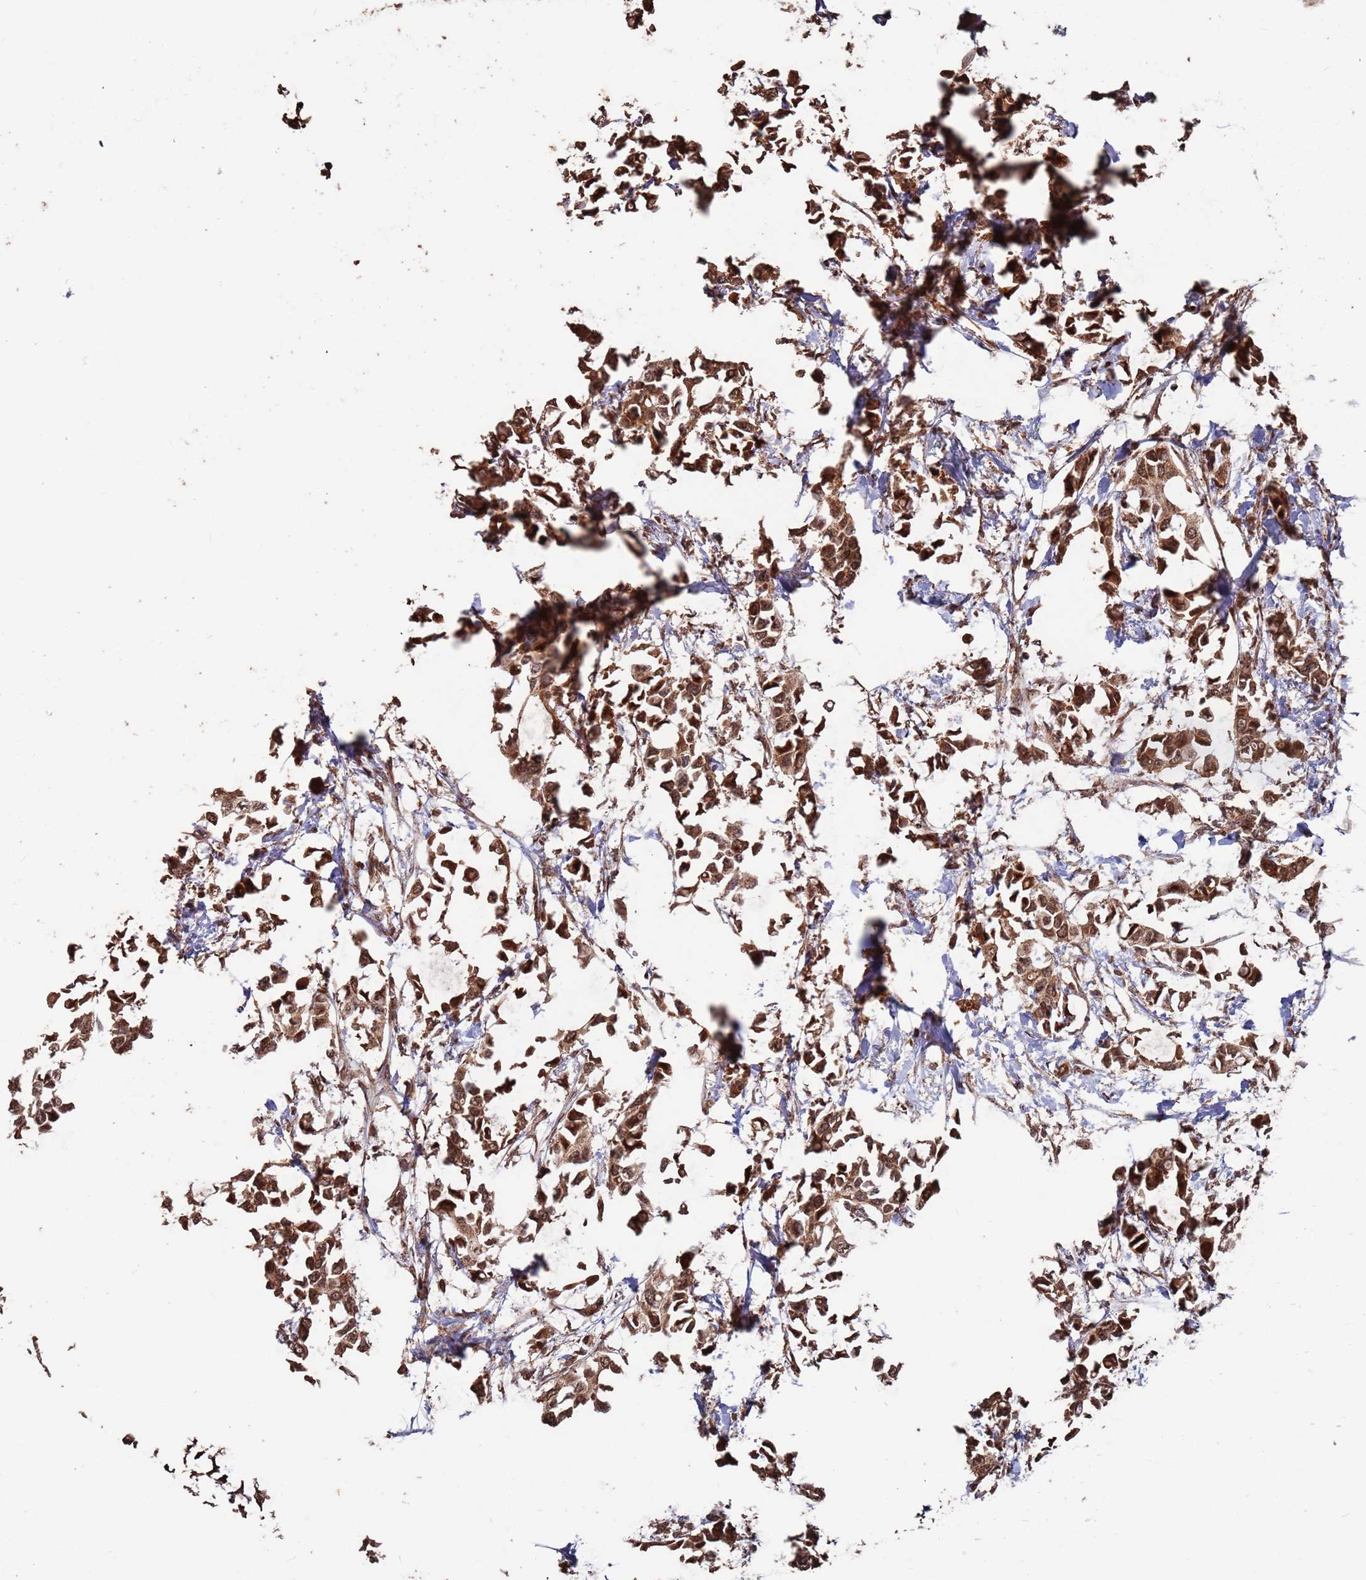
{"staining": {"intensity": "moderate", "quantity": ">75%", "location": "cytoplasmic/membranous,nuclear"}, "tissue": "breast cancer", "cell_type": "Tumor cells", "image_type": "cancer", "snomed": [{"axis": "morphology", "description": "Duct carcinoma"}, {"axis": "topography", "description": "Breast"}], "caption": "Intraductal carcinoma (breast) was stained to show a protein in brown. There is medium levels of moderate cytoplasmic/membranous and nuclear positivity in about >75% of tumor cells. (DAB (3,3'-diaminobenzidine) IHC, brown staining for protein, blue staining for nuclei).", "gene": "PRR7", "patient": {"sex": "female", "age": 41}}